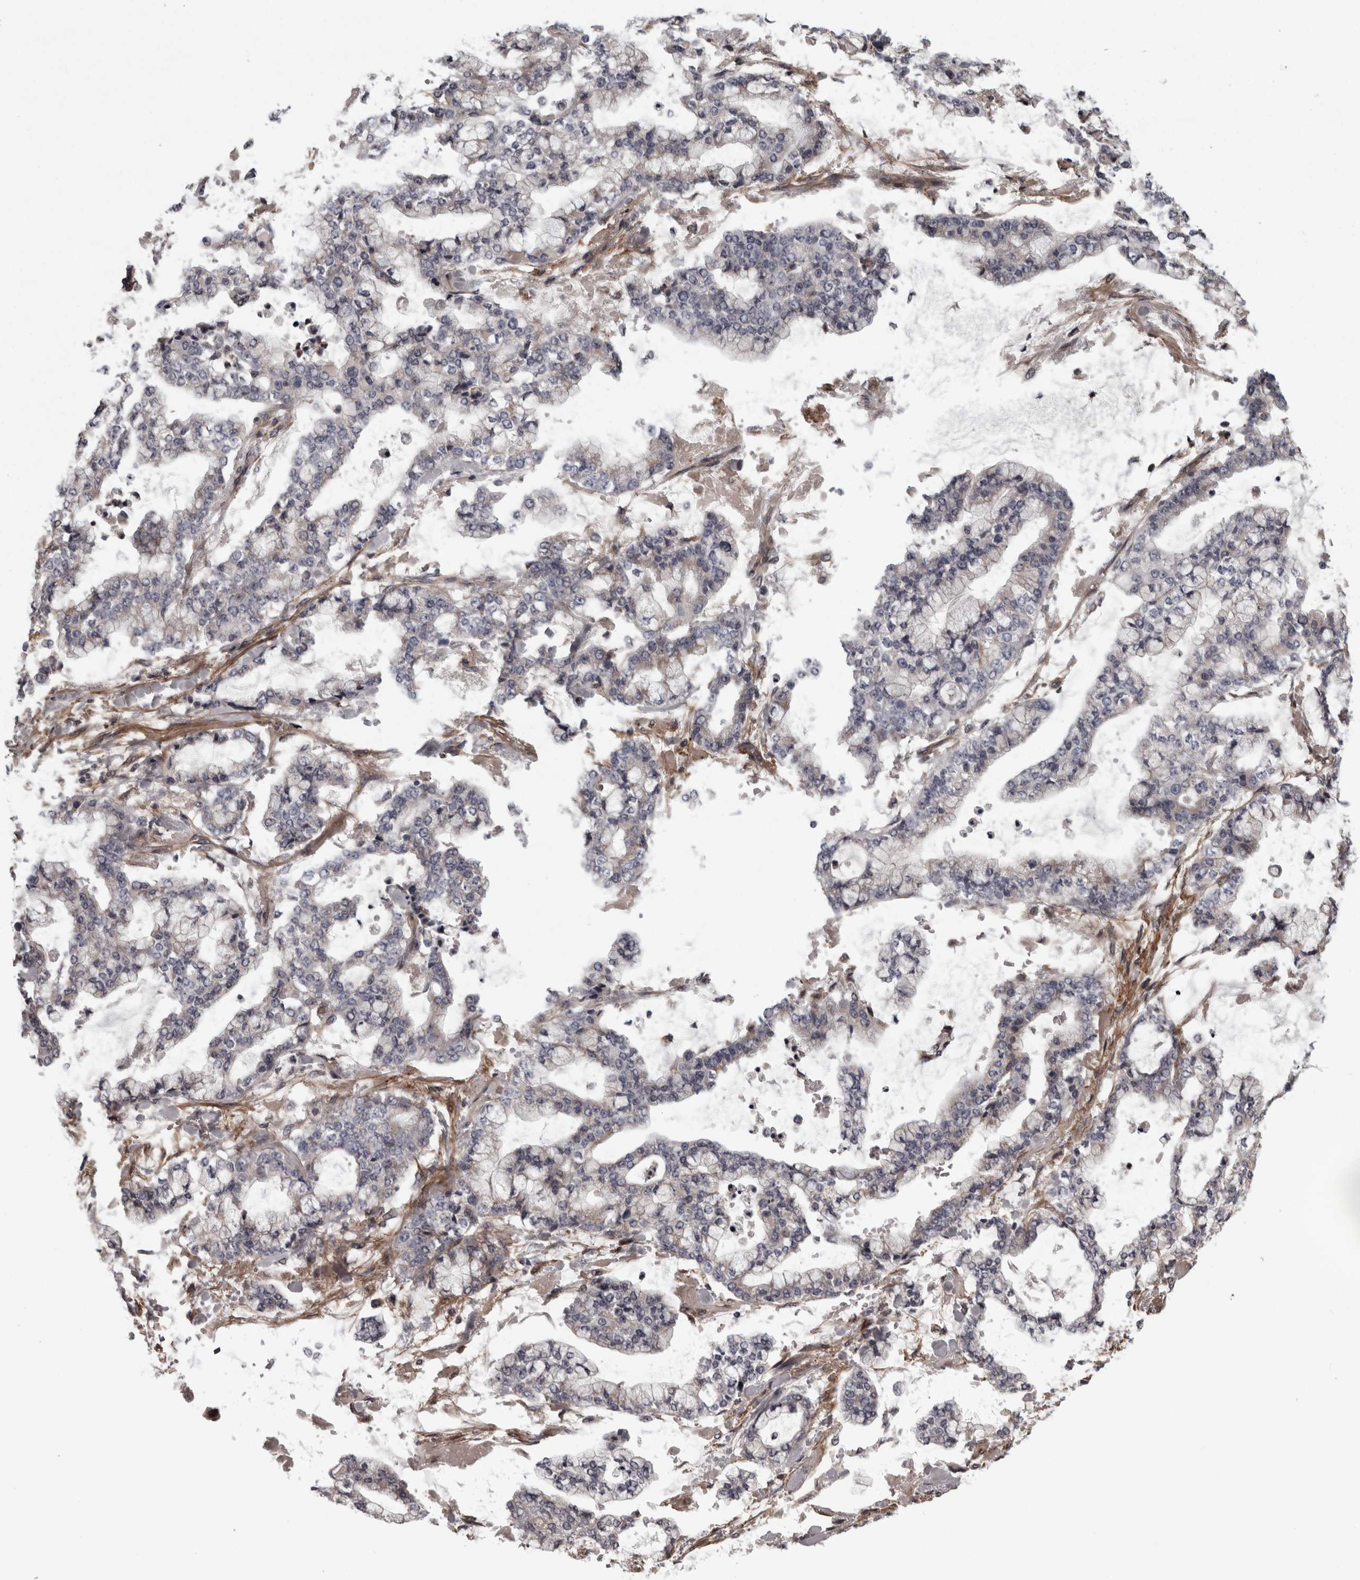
{"staining": {"intensity": "negative", "quantity": "none", "location": "none"}, "tissue": "stomach cancer", "cell_type": "Tumor cells", "image_type": "cancer", "snomed": [{"axis": "morphology", "description": "Normal tissue, NOS"}, {"axis": "morphology", "description": "Adenocarcinoma, NOS"}, {"axis": "topography", "description": "Stomach, upper"}, {"axis": "topography", "description": "Stomach"}], "caption": "Immunohistochemistry (IHC) image of neoplastic tissue: human adenocarcinoma (stomach) stained with DAB exhibits no significant protein staining in tumor cells.", "gene": "RSU1", "patient": {"sex": "male", "age": 76}}